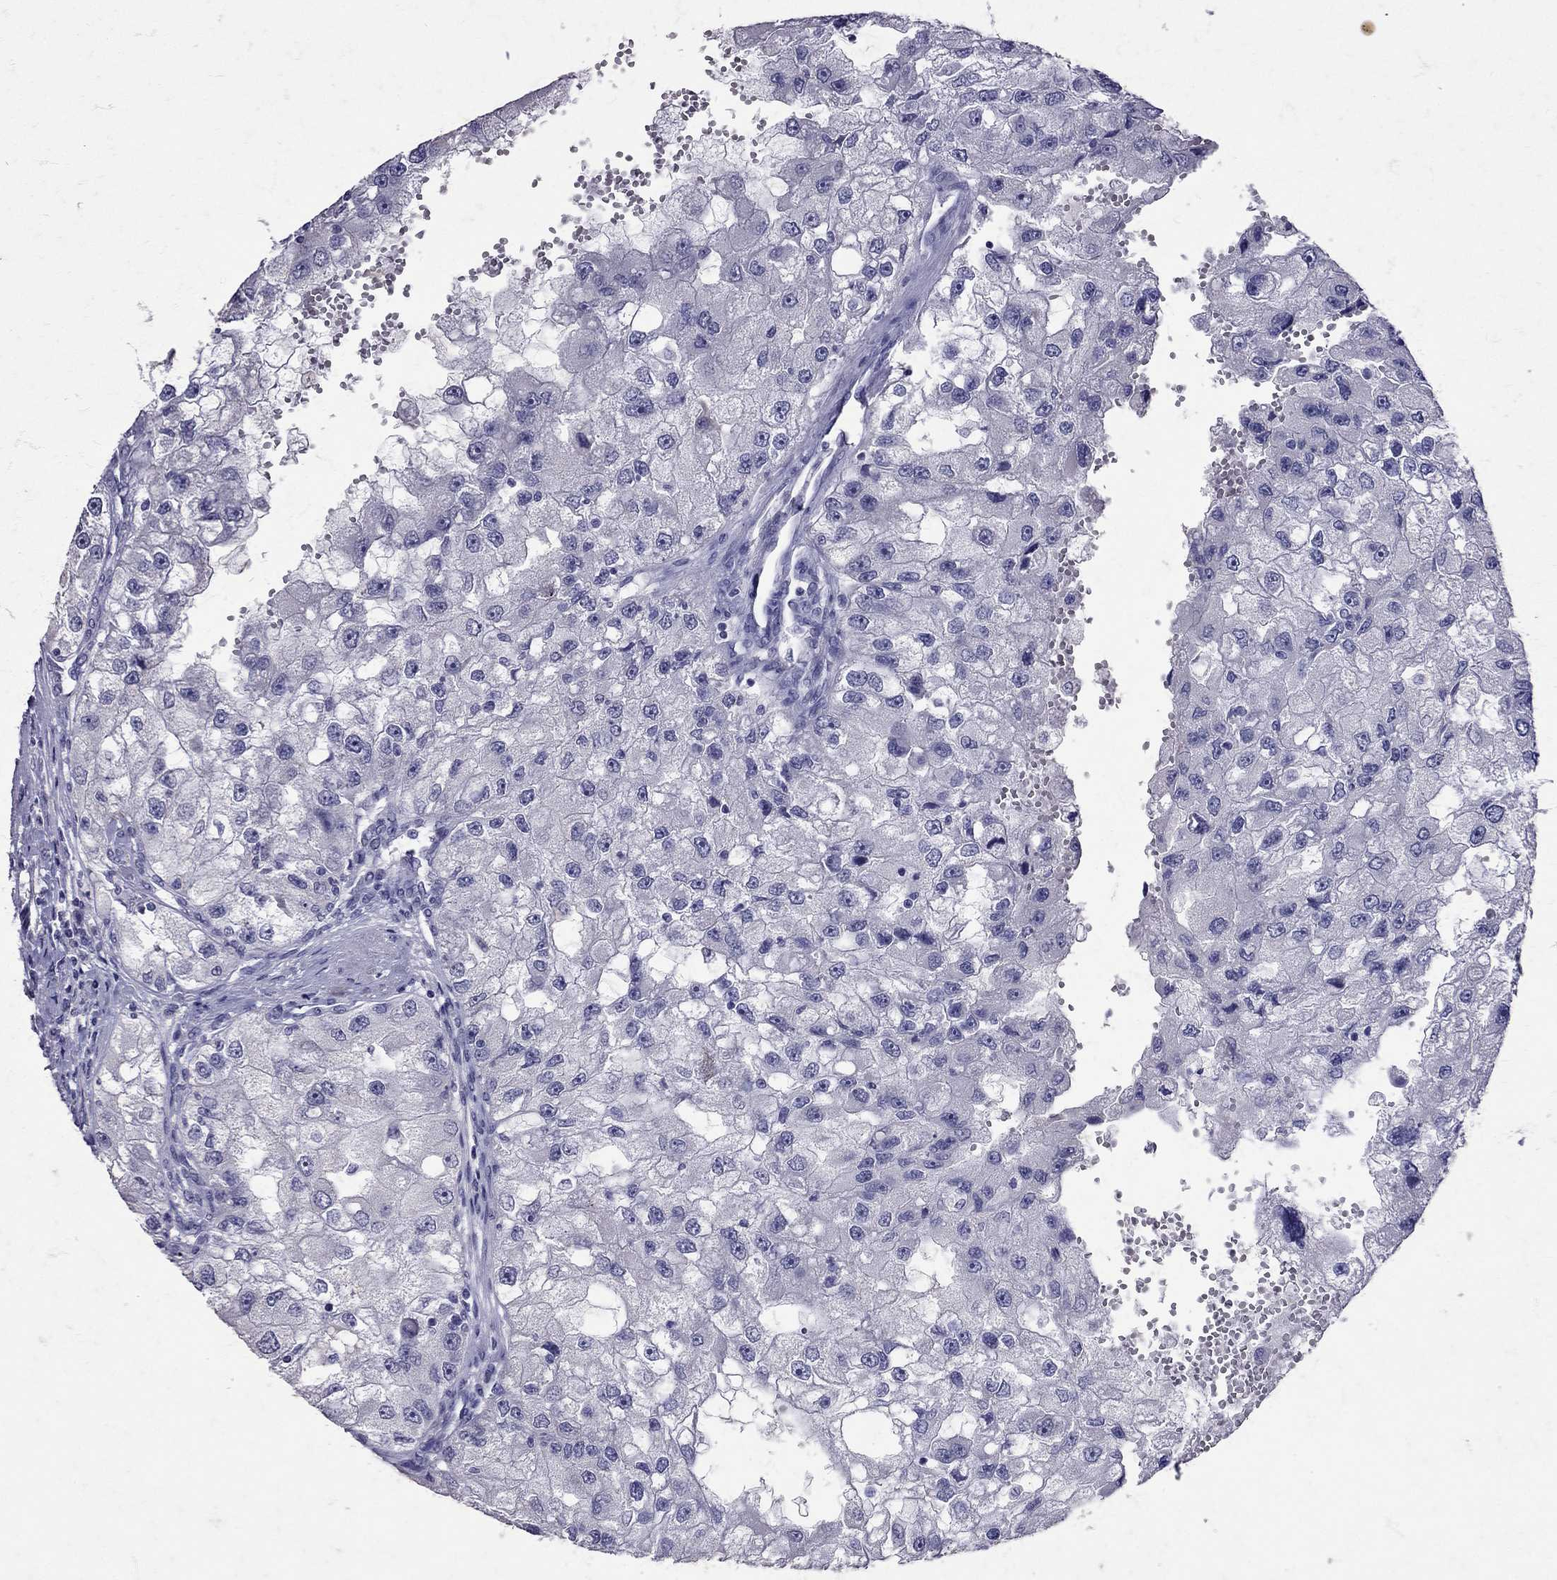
{"staining": {"intensity": "negative", "quantity": "none", "location": "none"}, "tissue": "renal cancer", "cell_type": "Tumor cells", "image_type": "cancer", "snomed": [{"axis": "morphology", "description": "Adenocarcinoma, NOS"}, {"axis": "topography", "description": "Kidney"}], "caption": "Tumor cells show no significant protein staining in adenocarcinoma (renal).", "gene": "SST", "patient": {"sex": "male", "age": 63}}